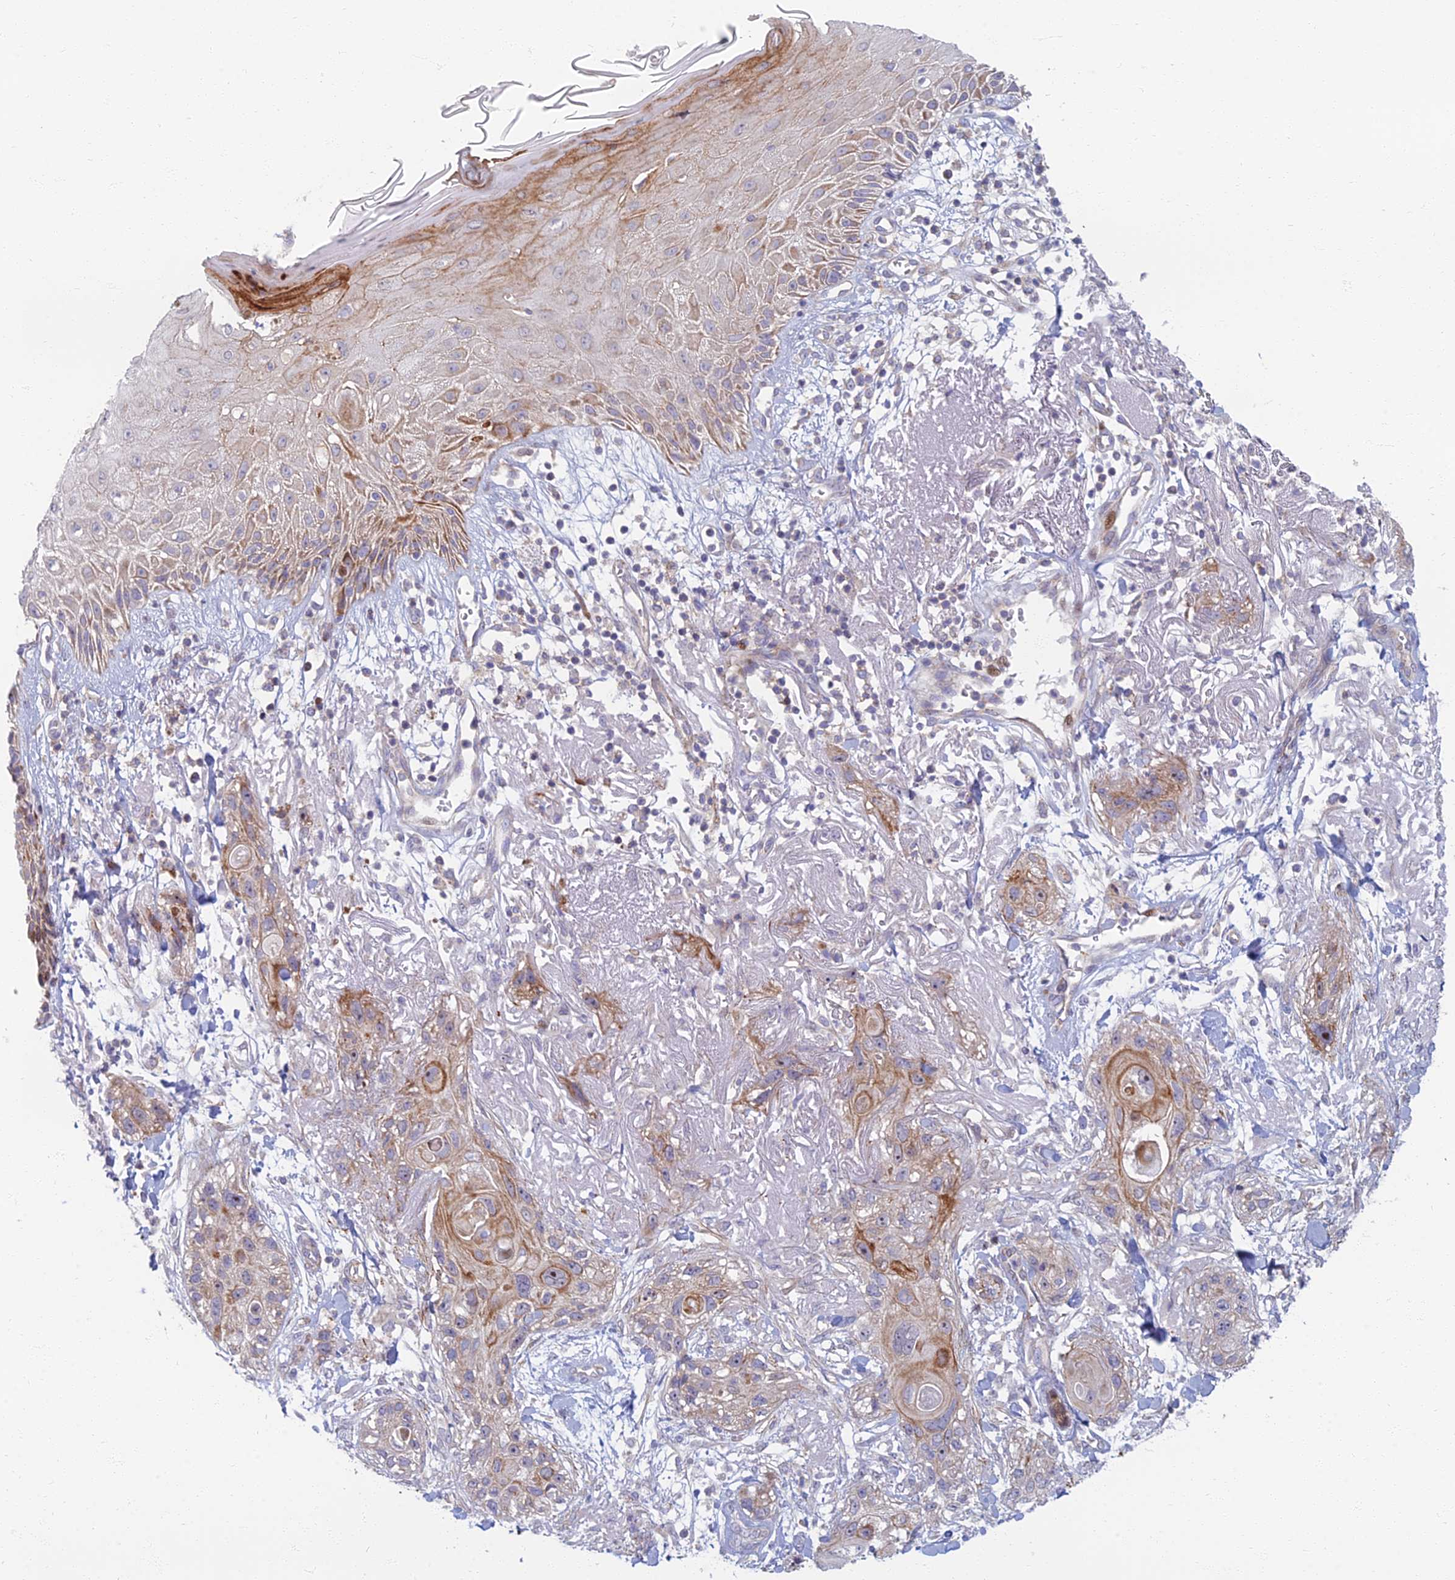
{"staining": {"intensity": "moderate", "quantity": "<25%", "location": "cytoplasmic/membranous"}, "tissue": "skin cancer", "cell_type": "Tumor cells", "image_type": "cancer", "snomed": [{"axis": "morphology", "description": "Normal tissue, NOS"}, {"axis": "morphology", "description": "Squamous cell carcinoma, NOS"}, {"axis": "topography", "description": "Skin"}], "caption": "This micrograph exhibits immunohistochemistry (IHC) staining of skin cancer, with low moderate cytoplasmic/membranous staining in approximately <25% of tumor cells.", "gene": "C15orf40", "patient": {"sex": "male", "age": 72}}